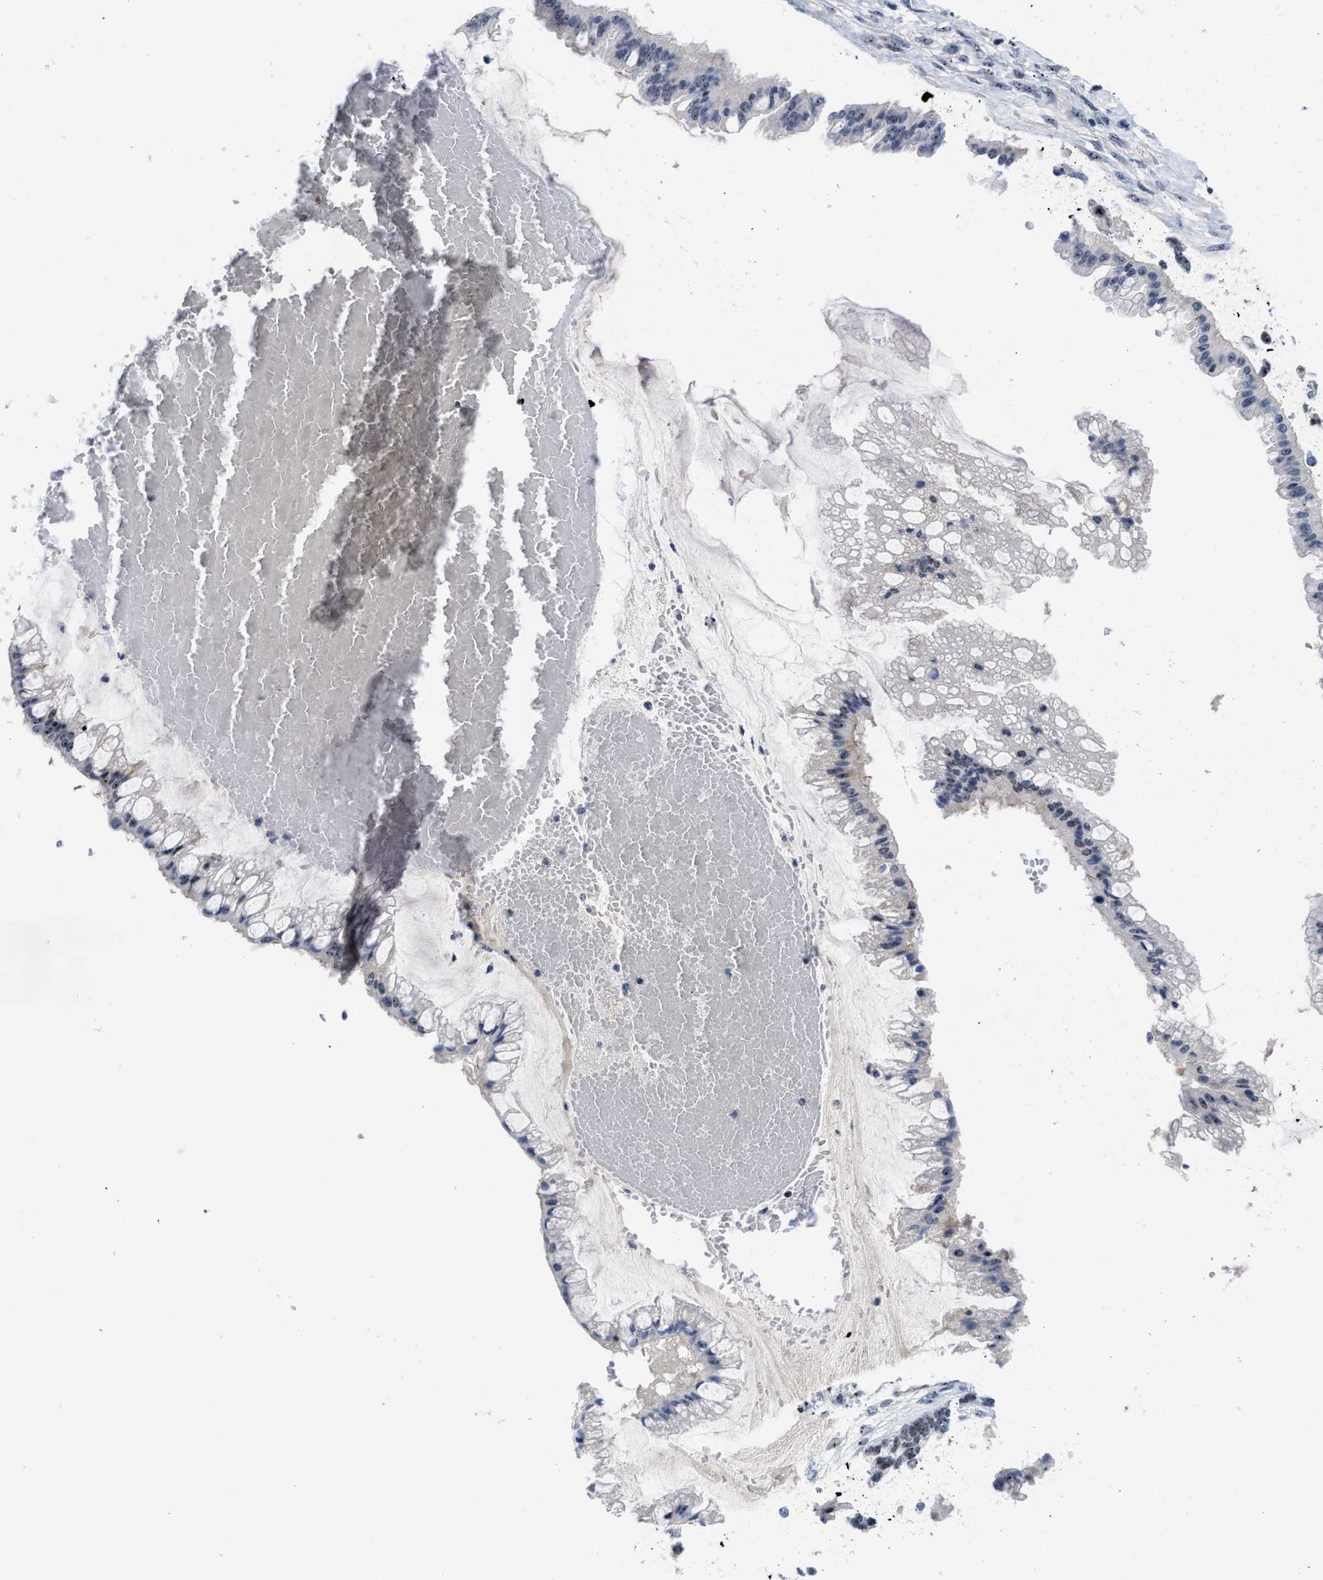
{"staining": {"intensity": "moderate", "quantity": "25%-75%", "location": "nuclear"}, "tissue": "ovarian cancer", "cell_type": "Tumor cells", "image_type": "cancer", "snomed": [{"axis": "morphology", "description": "Cystadenocarcinoma, mucinous, NOS"}, {"axis": "topography", "description": "Ovary"}], "caption": "Immunohistochemical staining of human ovarian cancer (mucinous cystadenocarcinoma) exhibits medium levels of moderate nuclear protein staining in approximately 25%-75% of tumor cells. (Brightfield microscopy of DAB IHC at high magnification).", "gene": "NOP58", "patient": {"sex": "female", "age": 73}}